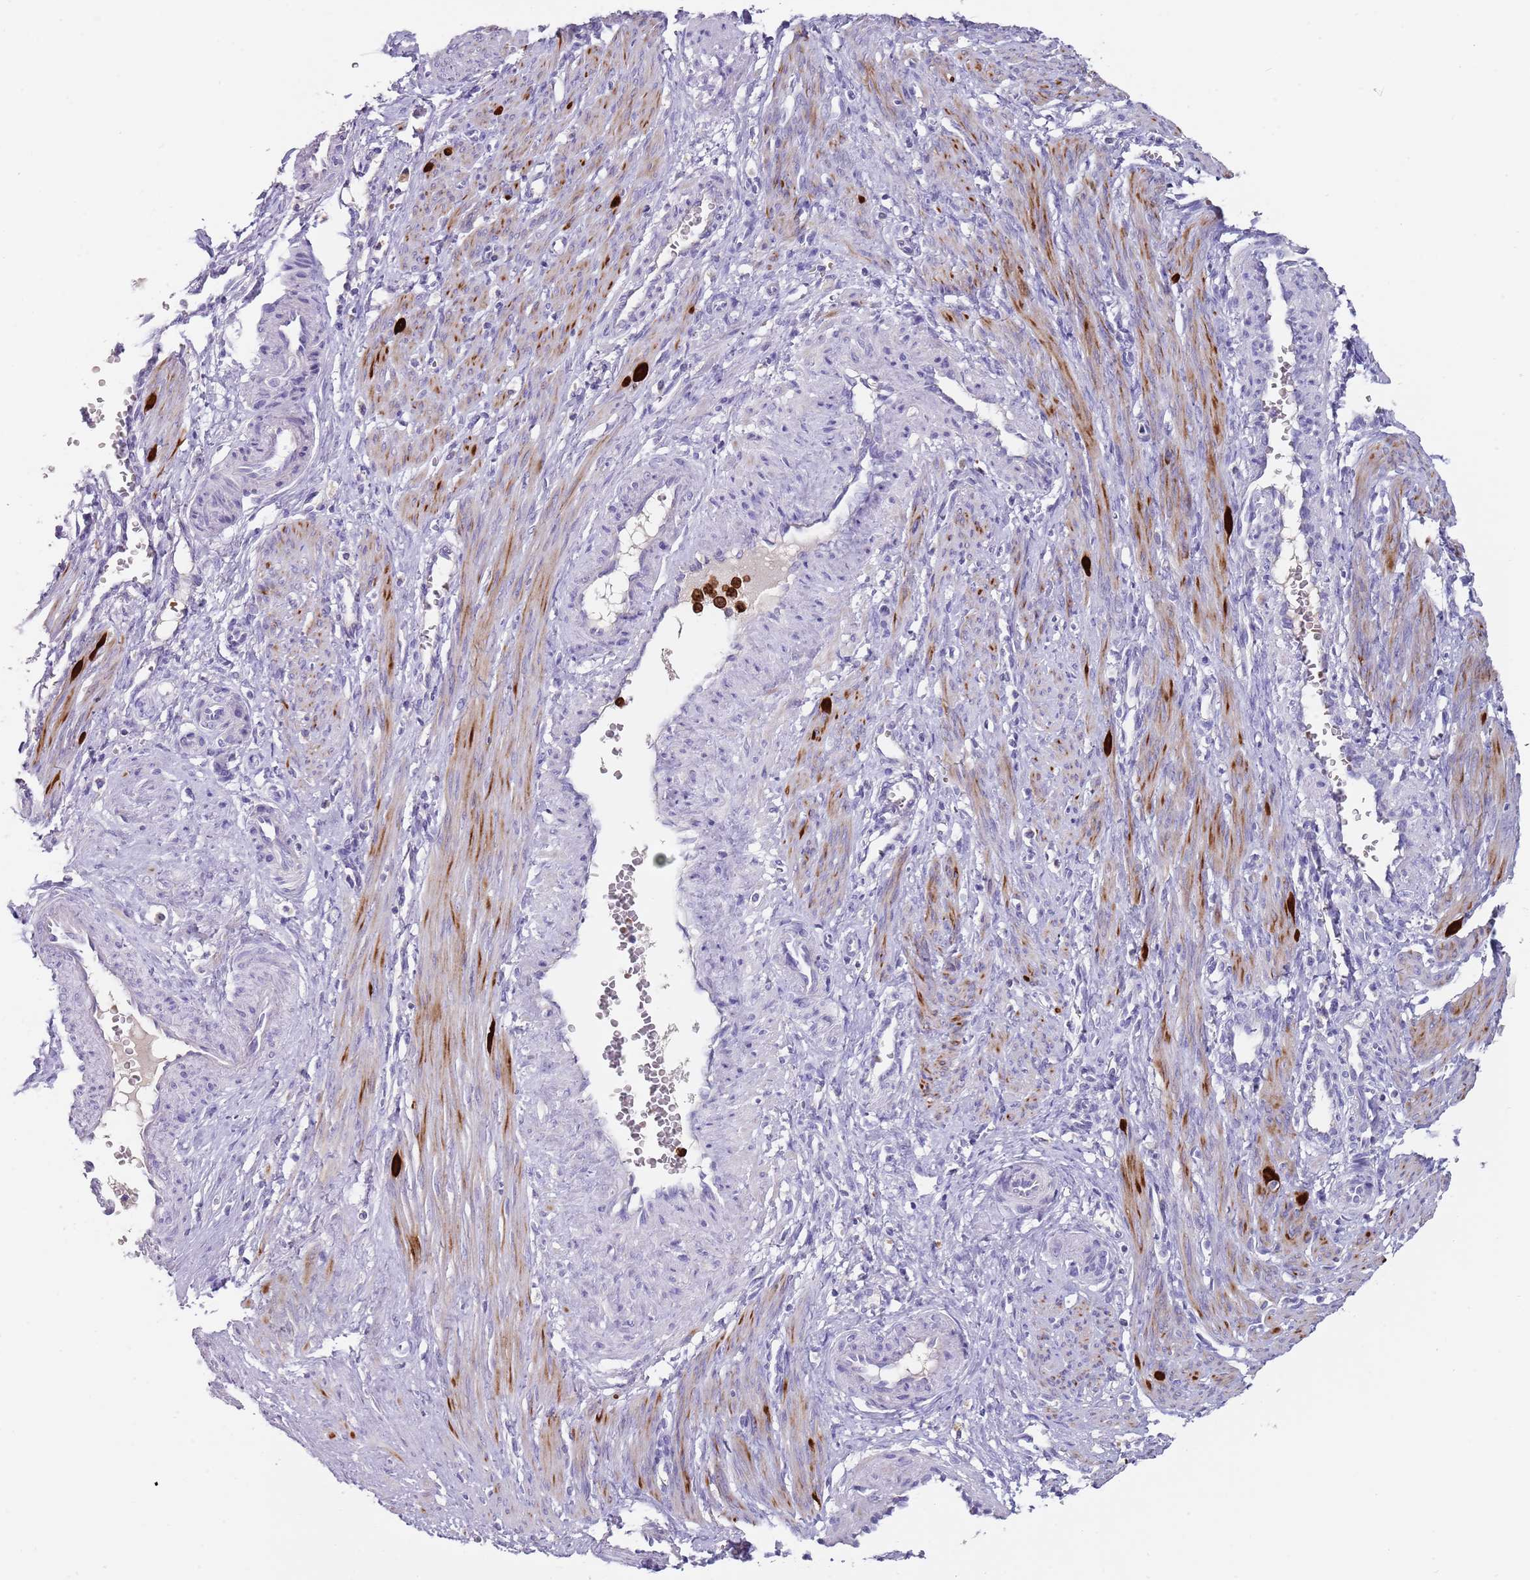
{"staining": {"intensity": "moderate", "quantity": "<25%", "location": "cytoplasmic/membranous"}, "tissue": "smooth muscle", "cell_type": "Smooth muscle cells", "image_type": "normal", "snomed": [{"axis": "morphology", "description": "Normal tissue, NOS"}, {"axis": "topography", "description": "Endometrium"}], "caption": "This image exhibits IHC staining of benign smooth muscle, with low moderate cytoplasmic/membranous expression in approximately <25% of smooth muscle cells.", "gene": "TMEM251", "patient": {"sex": "female", "age": 33}}